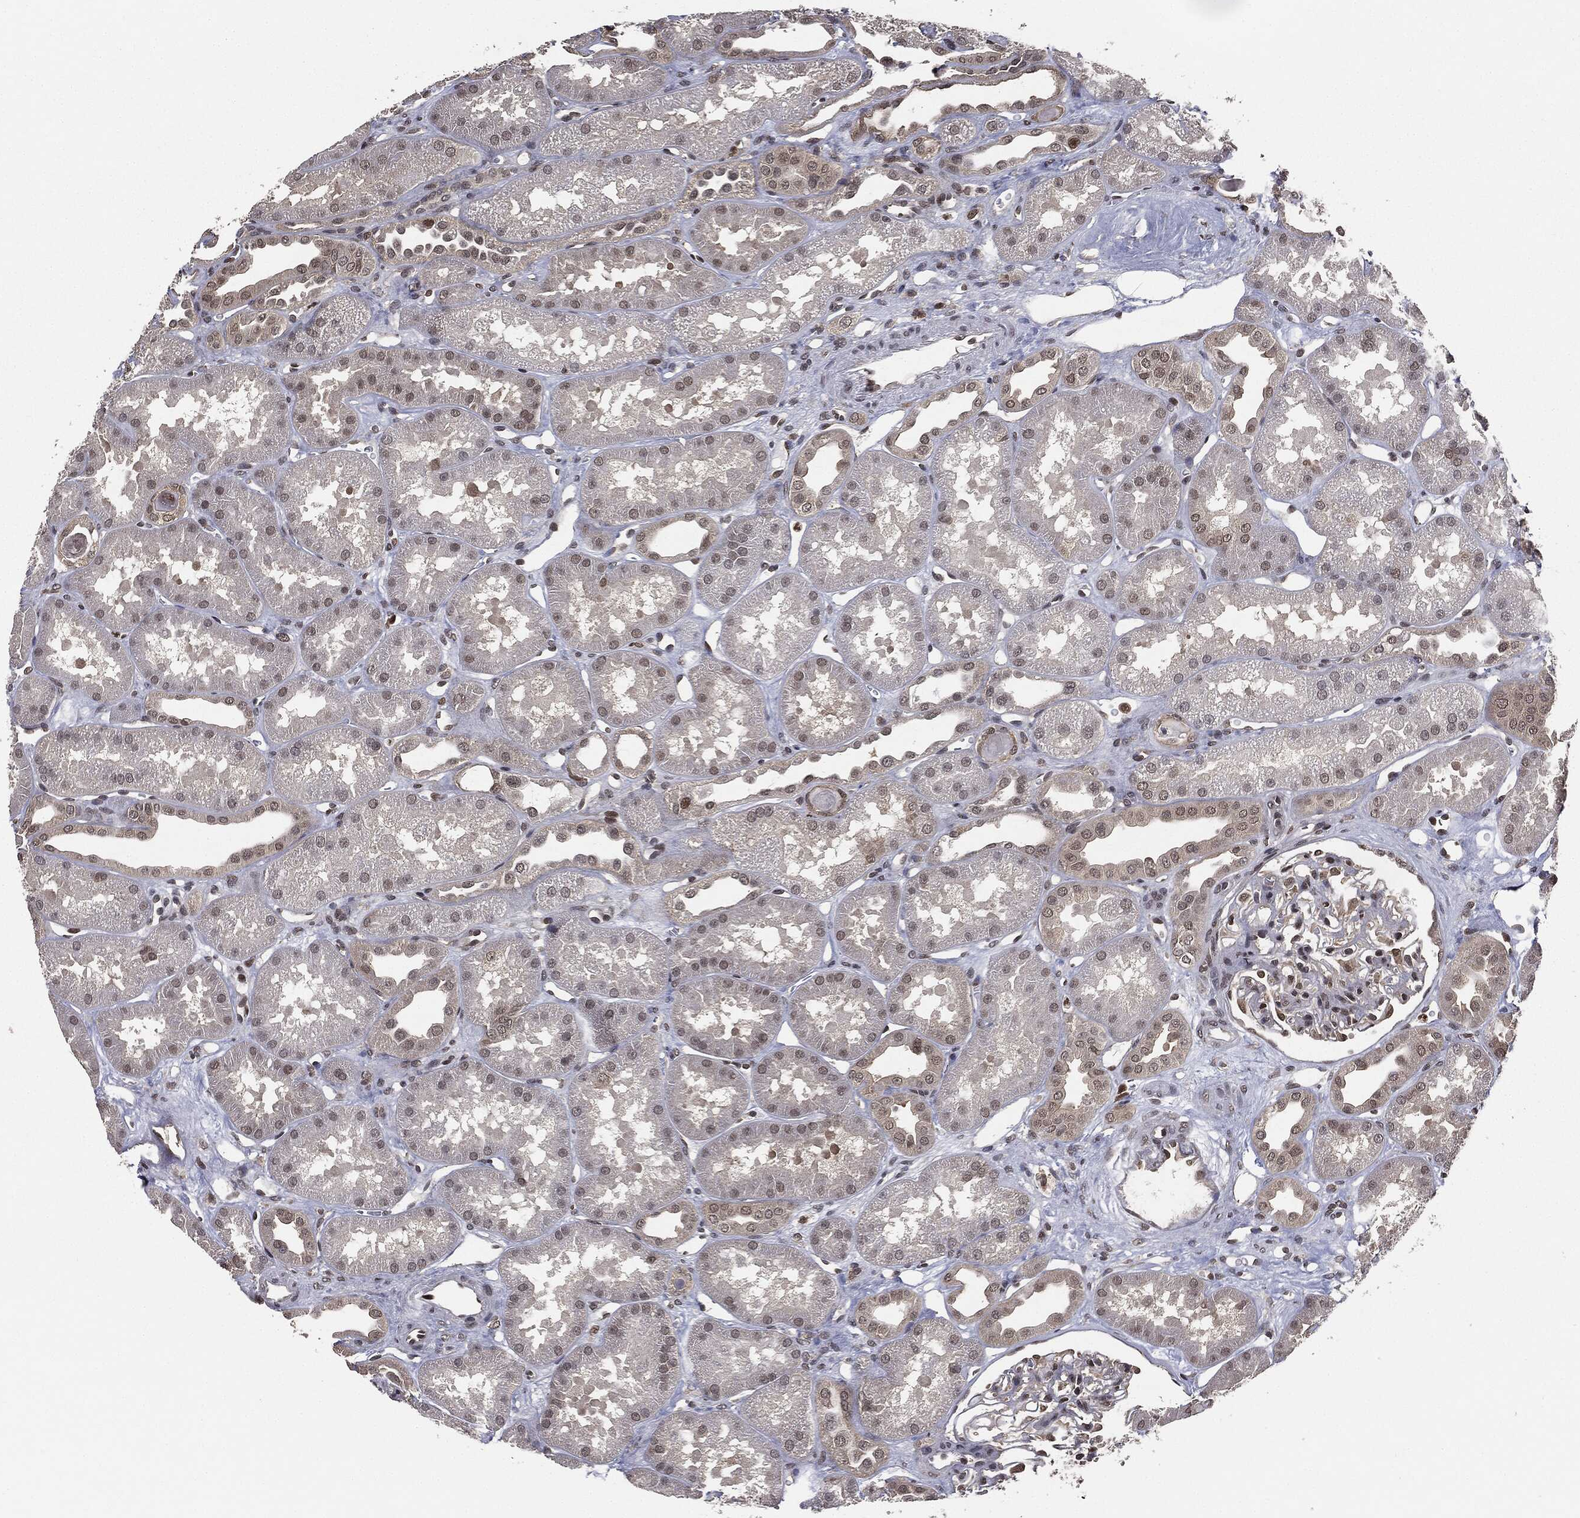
{"staining": {"intensity": "moderate", "quantity": "<25%", "location": "nuclear"}, "tissue": "kidney", "cell_type": "Cells in glomeruli", "image_type": "normal", "snomed": [{"axis": "morphology", "description": "Normal tissue, NOS"}, {"axis": "topography", "description": "Kidney"}], "caption": "Kidney stained for a protein (brown) displays moderate nuclear positive positivity in about <25% of cells in glomeruli.", "gene": "TBC1D22A", "patient": {"sex": "male", "age": 61}}